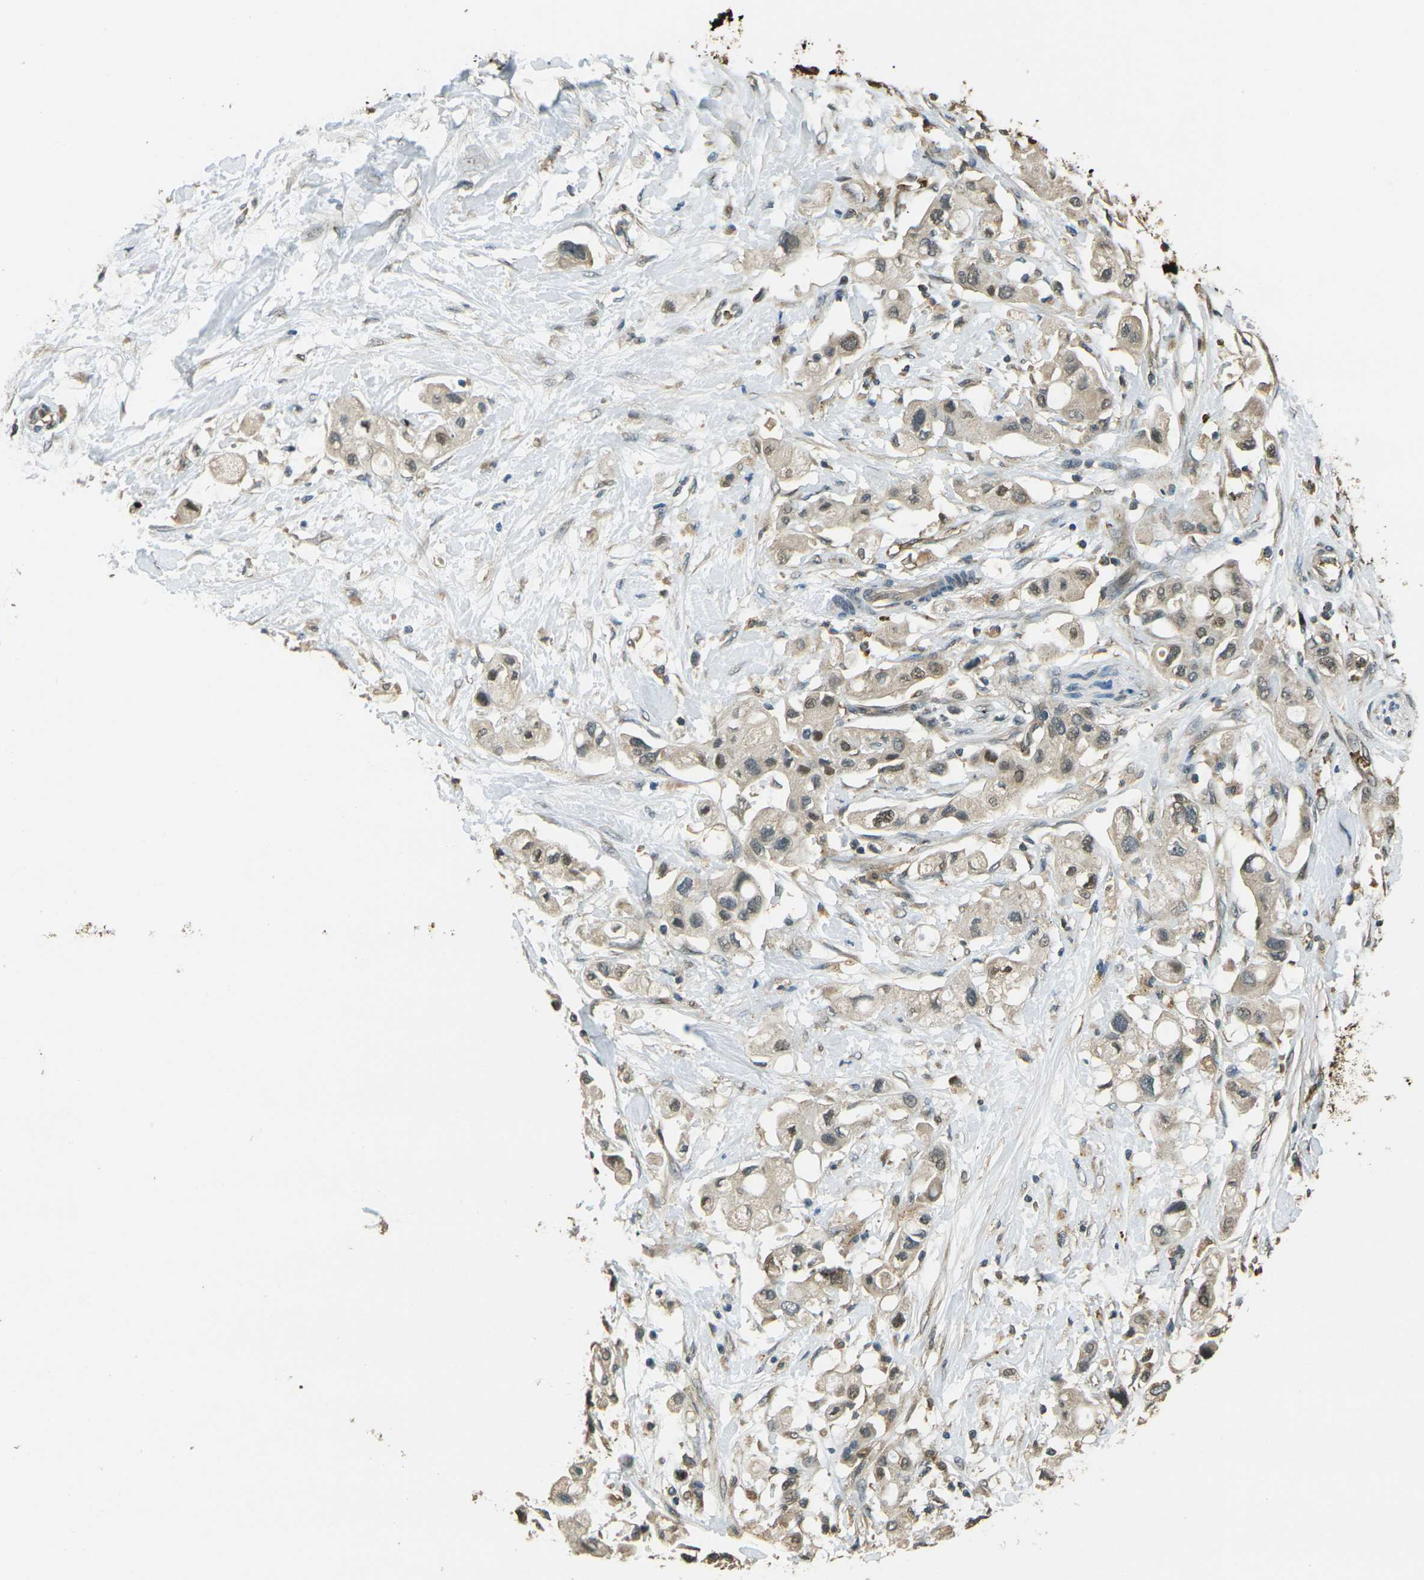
{"staining": {"intensity": "weak", "quantity": ">75%", "location": "cytoplasmic/membranous,nuclear"}, "tissue": "pancreatic cancer", "cell_type": "Tumor cells", "image_type": "cancer", "snomed": [{"axis": "morphology", "description": "Adenocarcinoma, NOS"}, {"axis": "topography", "description": "Pancreas"}], "caption": "Pancreatic cancer stained with a brown dye shows weak cytoplasmic/membranous and nuclear positive expression in about >75% of tumor cells.", "gene": "TOR1A", "patient": {"sex": "female", "age": 56}}